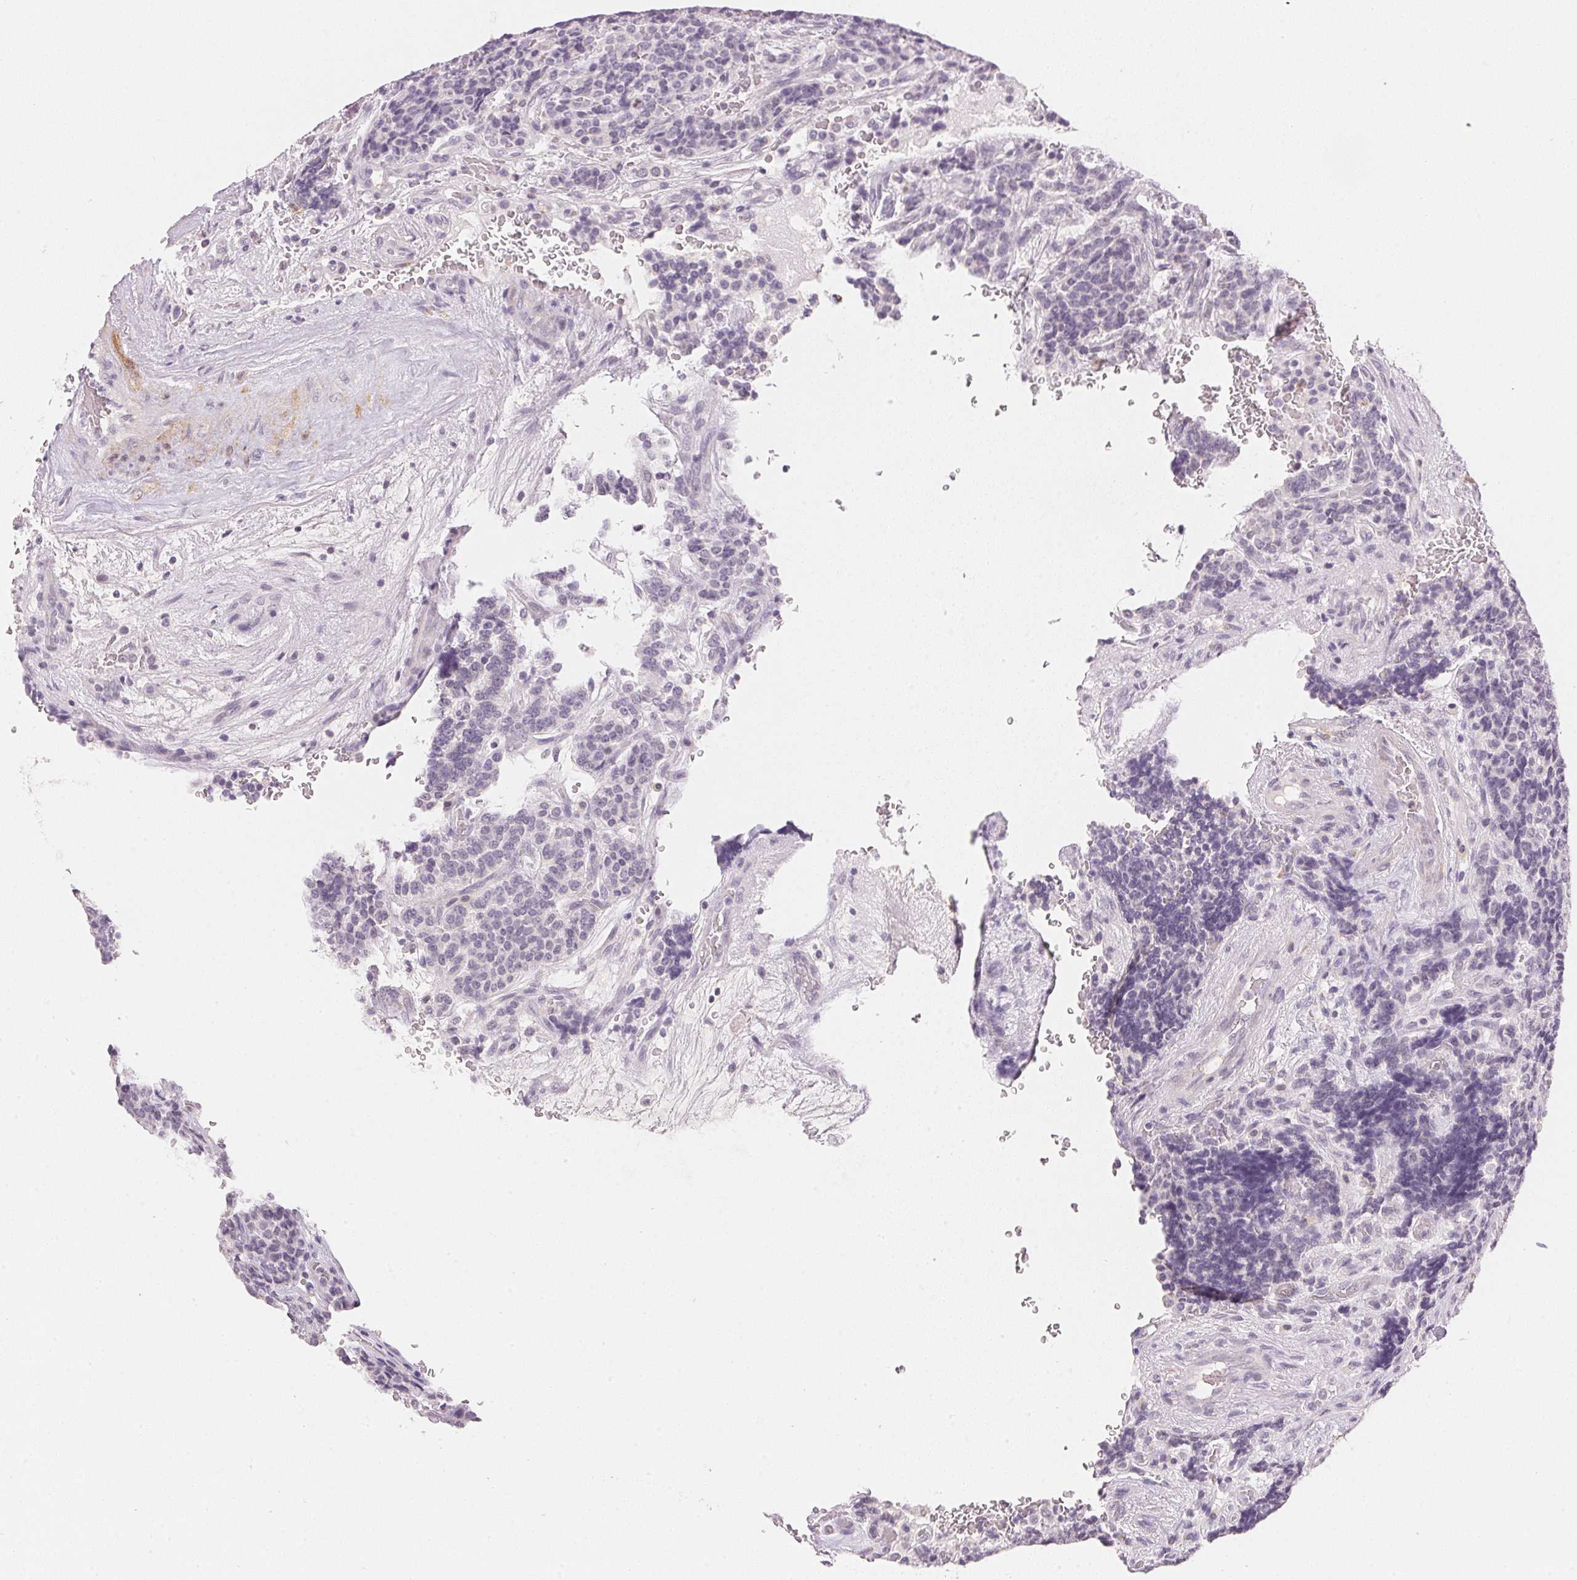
{"staining": {"intensity": "negative", "quantity": "none", "location": "none"}, "tissue": "carcinoid", "cell_type": "Tumor cells", "image_type": "cancer", "snomed": [{"axis": "morphology", "description": "Carcinoid, malignant, NOS"}, {"axis": "topography", "description": "Pancreas"}], "caption": "Carcinoid was stained to show a protein in brown. There is no significant staining in tumor cells.", "gene": "SMTN", "patient": {"sex": "male", "age": 36}}